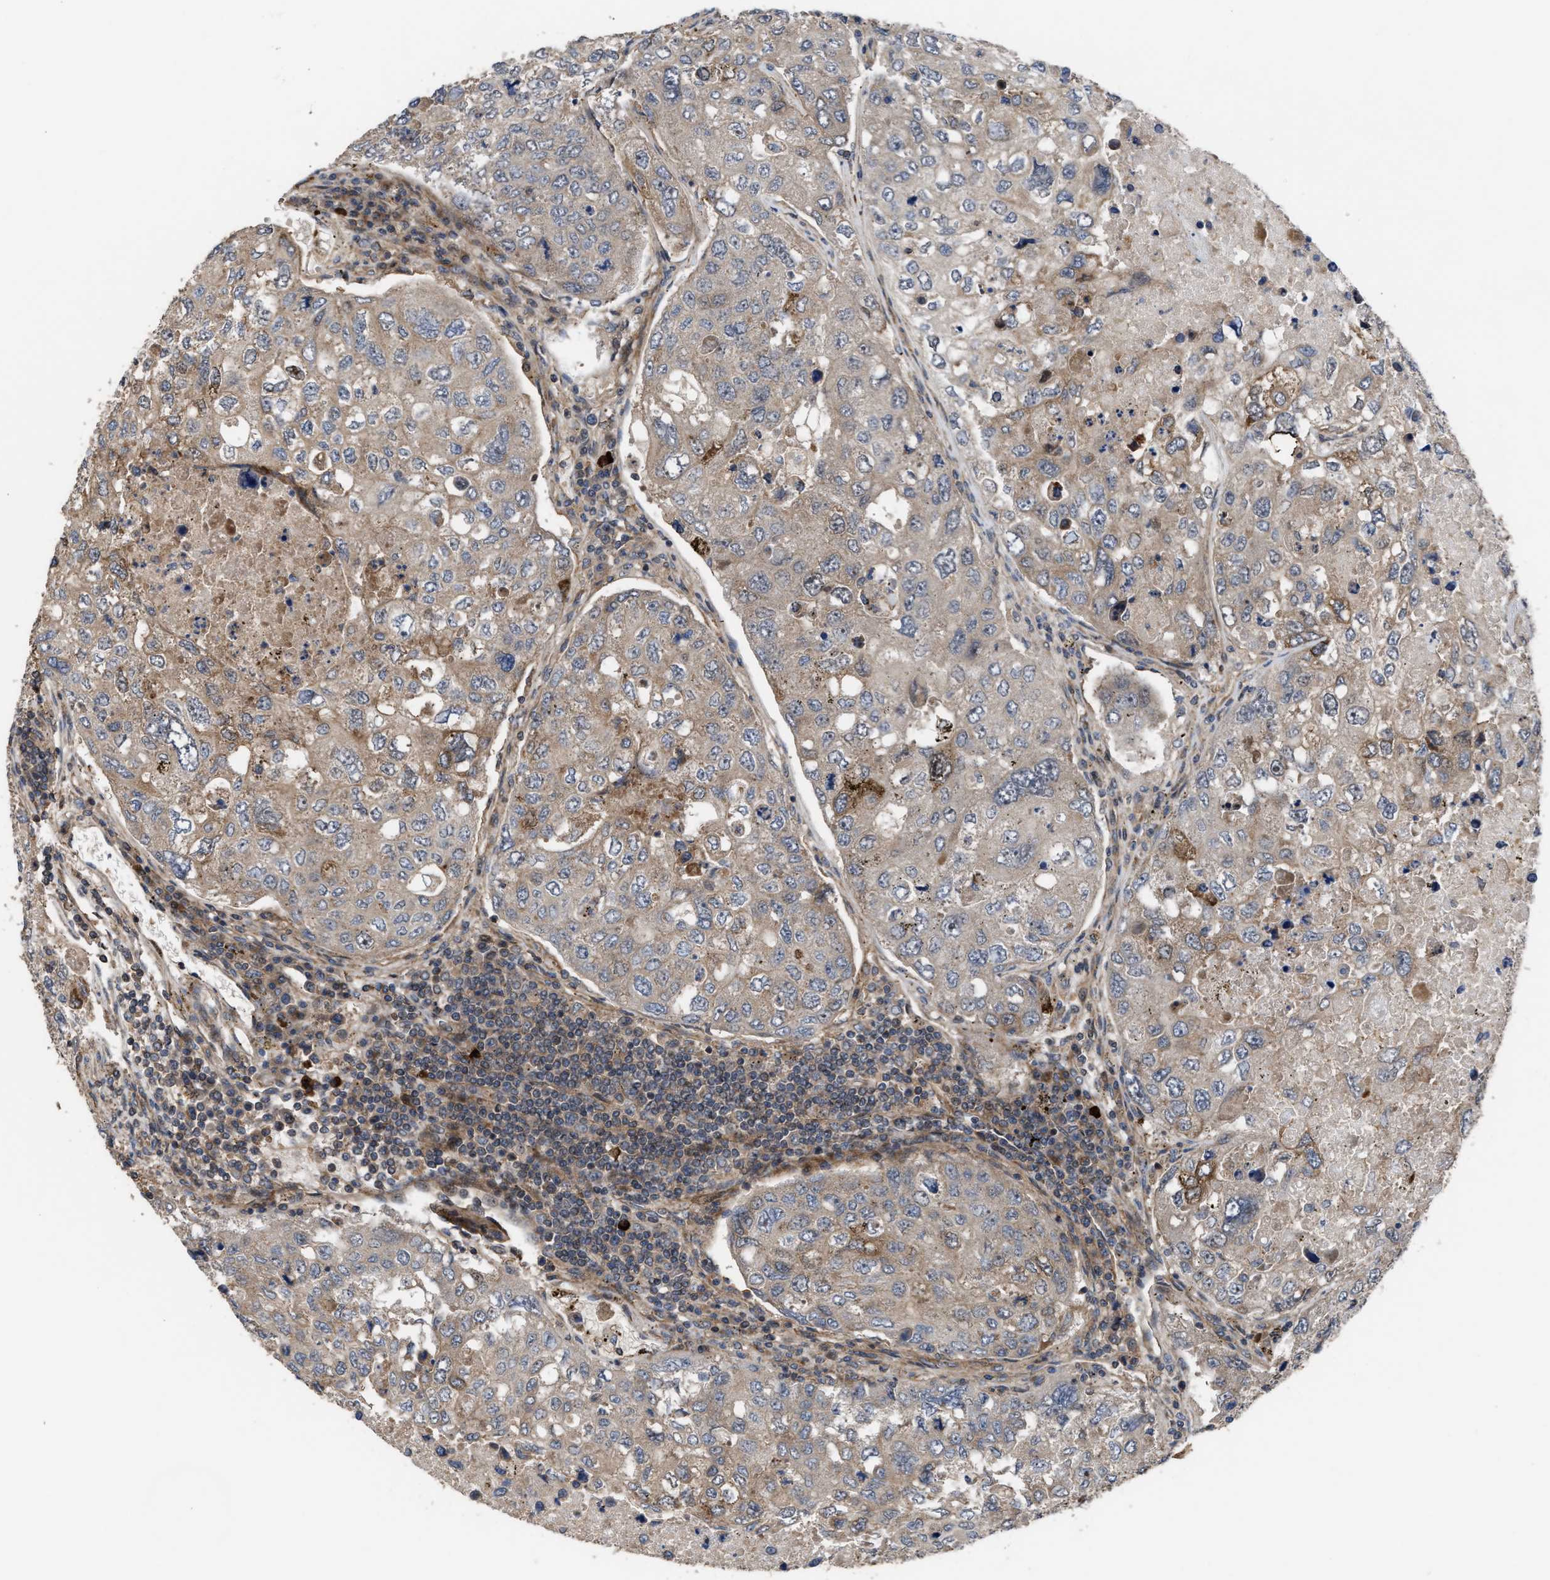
{"staining": {"intensity": "weak", "quantity": "25%-75%", "location": "cytoplasmic/membranous"}, "tissue": "urothelial cancer", "cell_type": "Tumor cells", "image_type": "cancer", "snomed": [{"axis": "morphology", "description": "Urothelial carcinoma, High grade"}, {"axis": "topography", "description": "Lymph node"}, {"axis": "topography", "description": "Urinary bladder"}], "caption": "IHC image of neoplastic tissue: human urothelial carcinoma (high-grade) stained using IHC reveals low levels of weak protein expression localized specifically in the cytoplasmic/membranous of tumor cells, appearing as a cytoplasmic/membranous brown color.", "gene": "STAU1", "patient": {"sex": "male", "age": 51}}